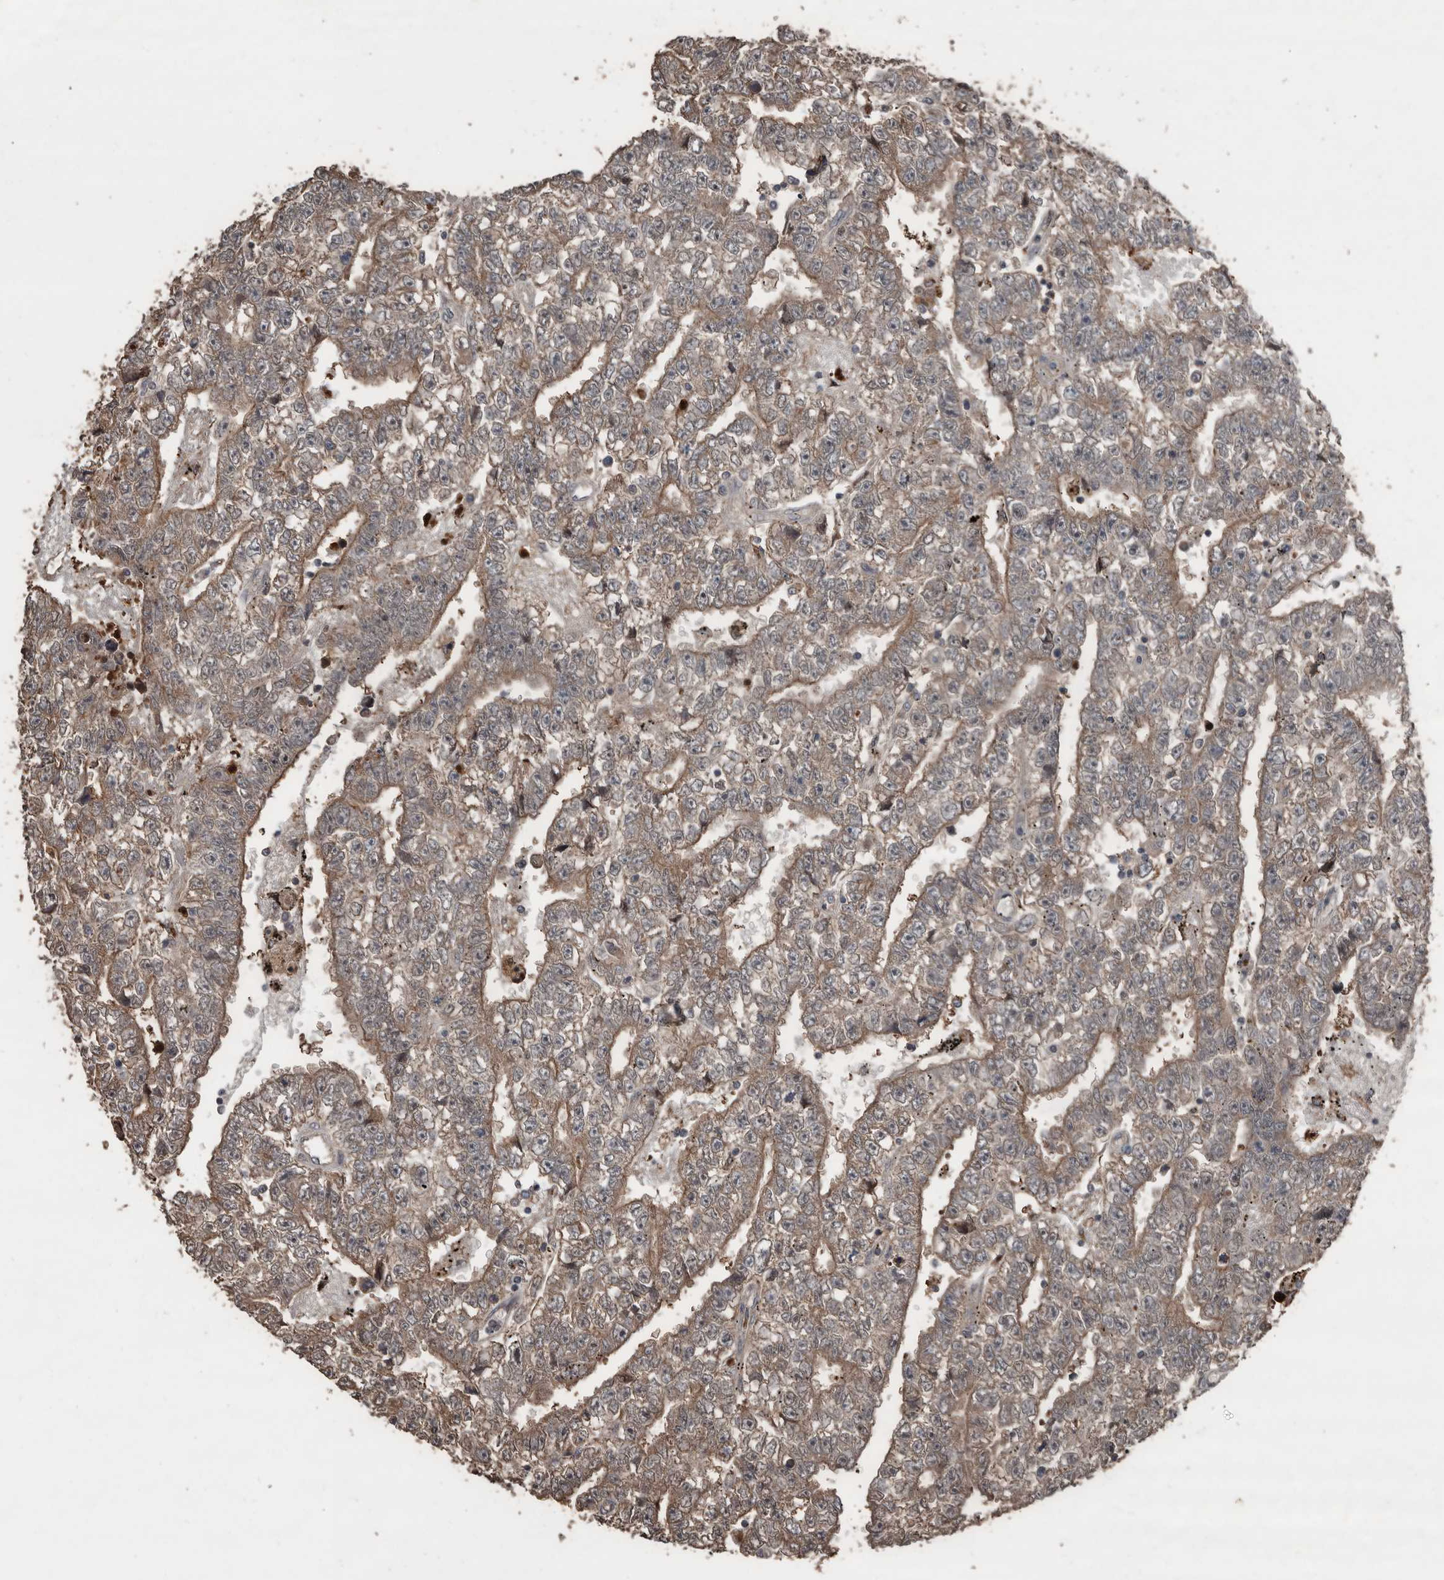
{"staining": {"intensity": "moderate", "quantity": "25%-75%", "location": "cytoplasmic/membranous"}, "tissue": "testis cancer", "cell_type": "Tumor cells", "image_type": "cancer", "snomed": [{"axis": "morphology", "description": "Carcinoma, Embryonal, NOS"}, {"axis": "topography", "description": "Testis"}], "caption": "Immunohistochemical staining of human testis embryonal carcinoma shows moderate cytoplasmic/membranous protein staining in approximately 25%-75% of tumor cells.", "gene": "FSBP", "patient": {"sex": "male", "age": 25}}